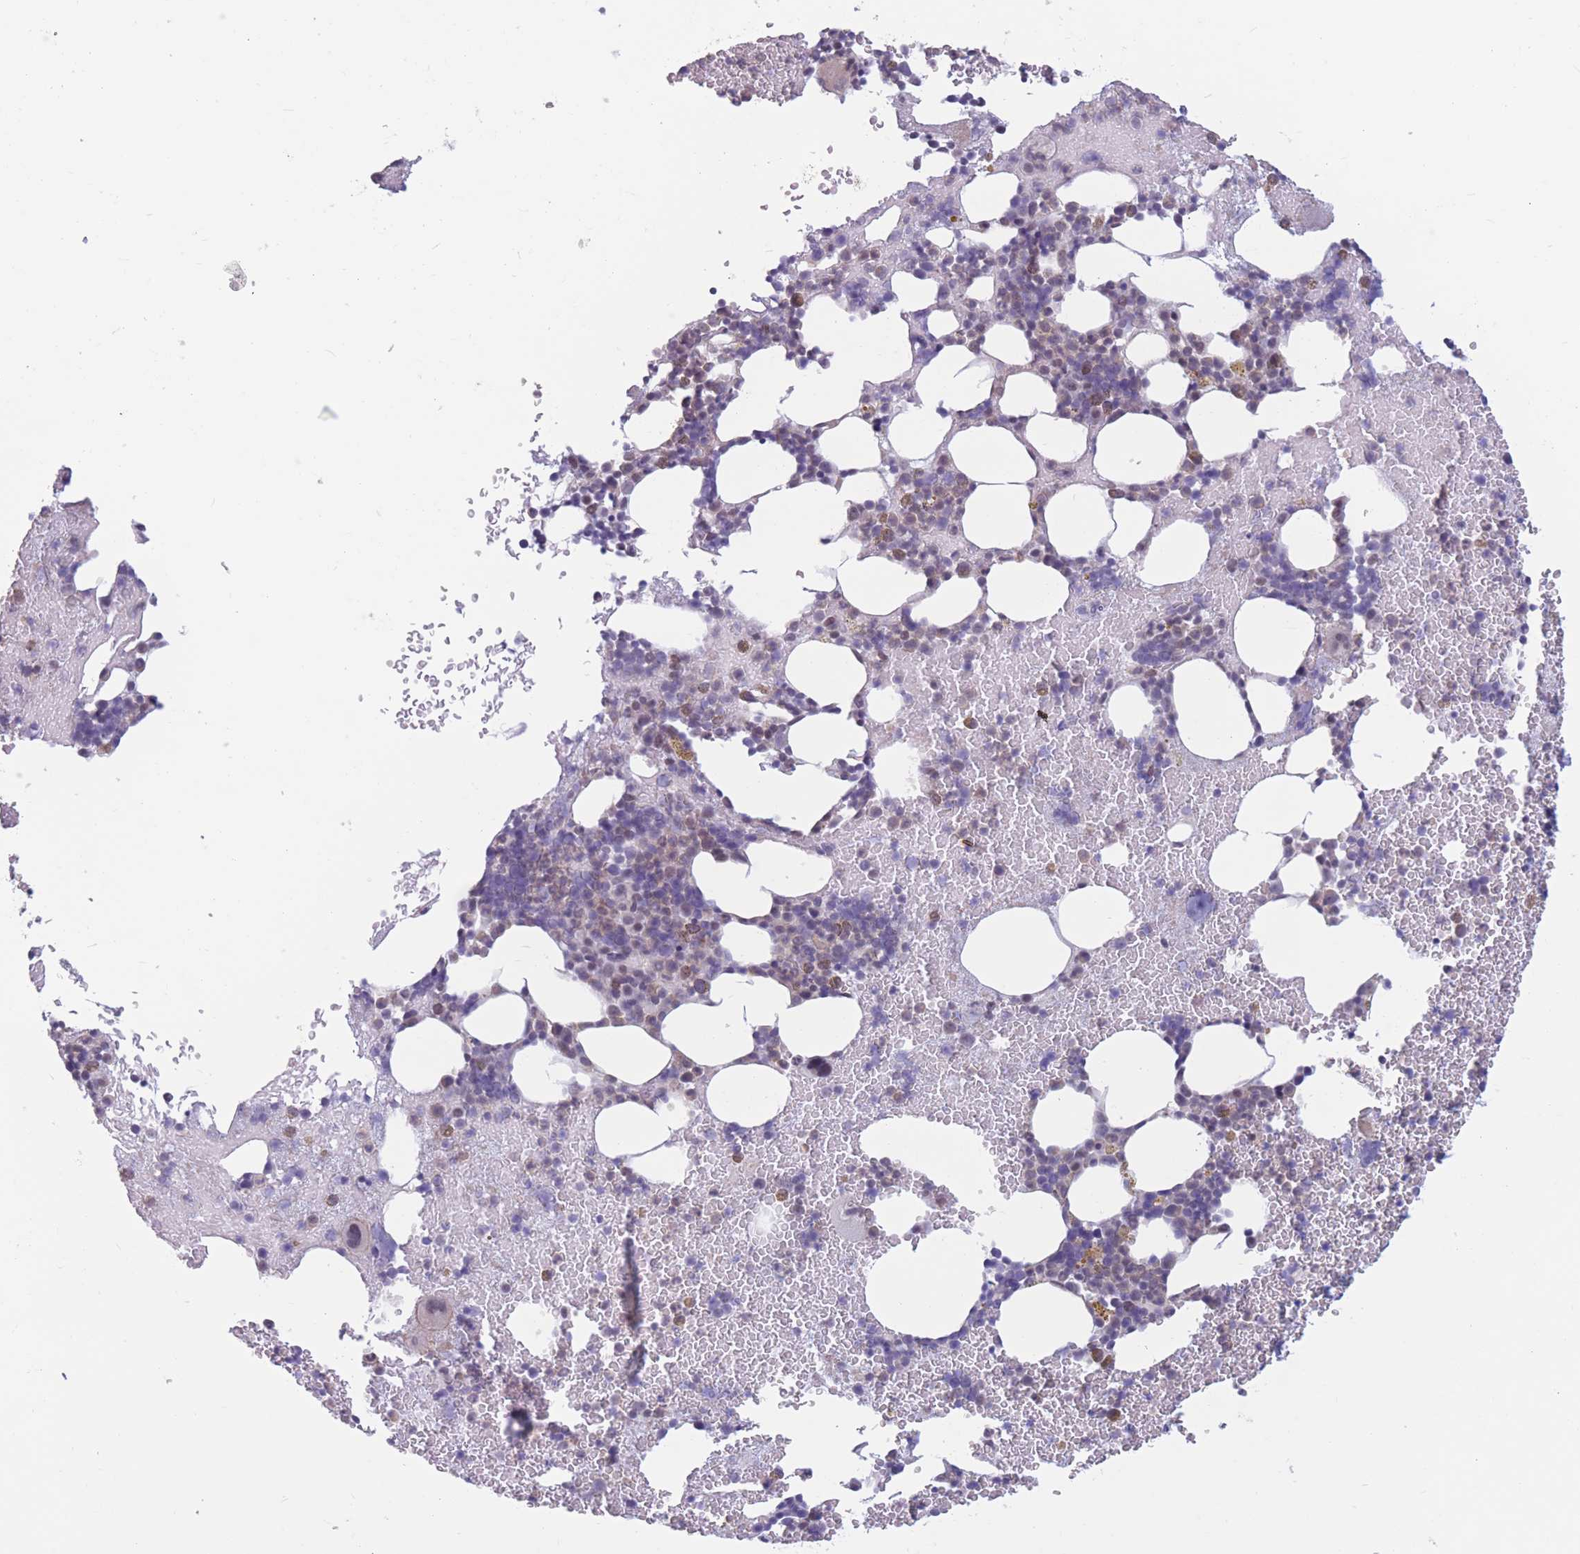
{"staining": {"intensity": "negative", "quantity": "none", "location": "none"}, "tissue": "bone marrow", "cell_type": "Hematopoietic cells", "image_type": "normal", "snomed": [{"axis": "morphology", "description": "Normal tissue, NOS"}, {"axis": "topography", "description": "Bone marrow"}], "caption": "Protein analysis of normal bone marrow shows no significant staining in hematopoietic cells.", "gene": "PODXL", "patient": {"sex": "male", "age": 26}}